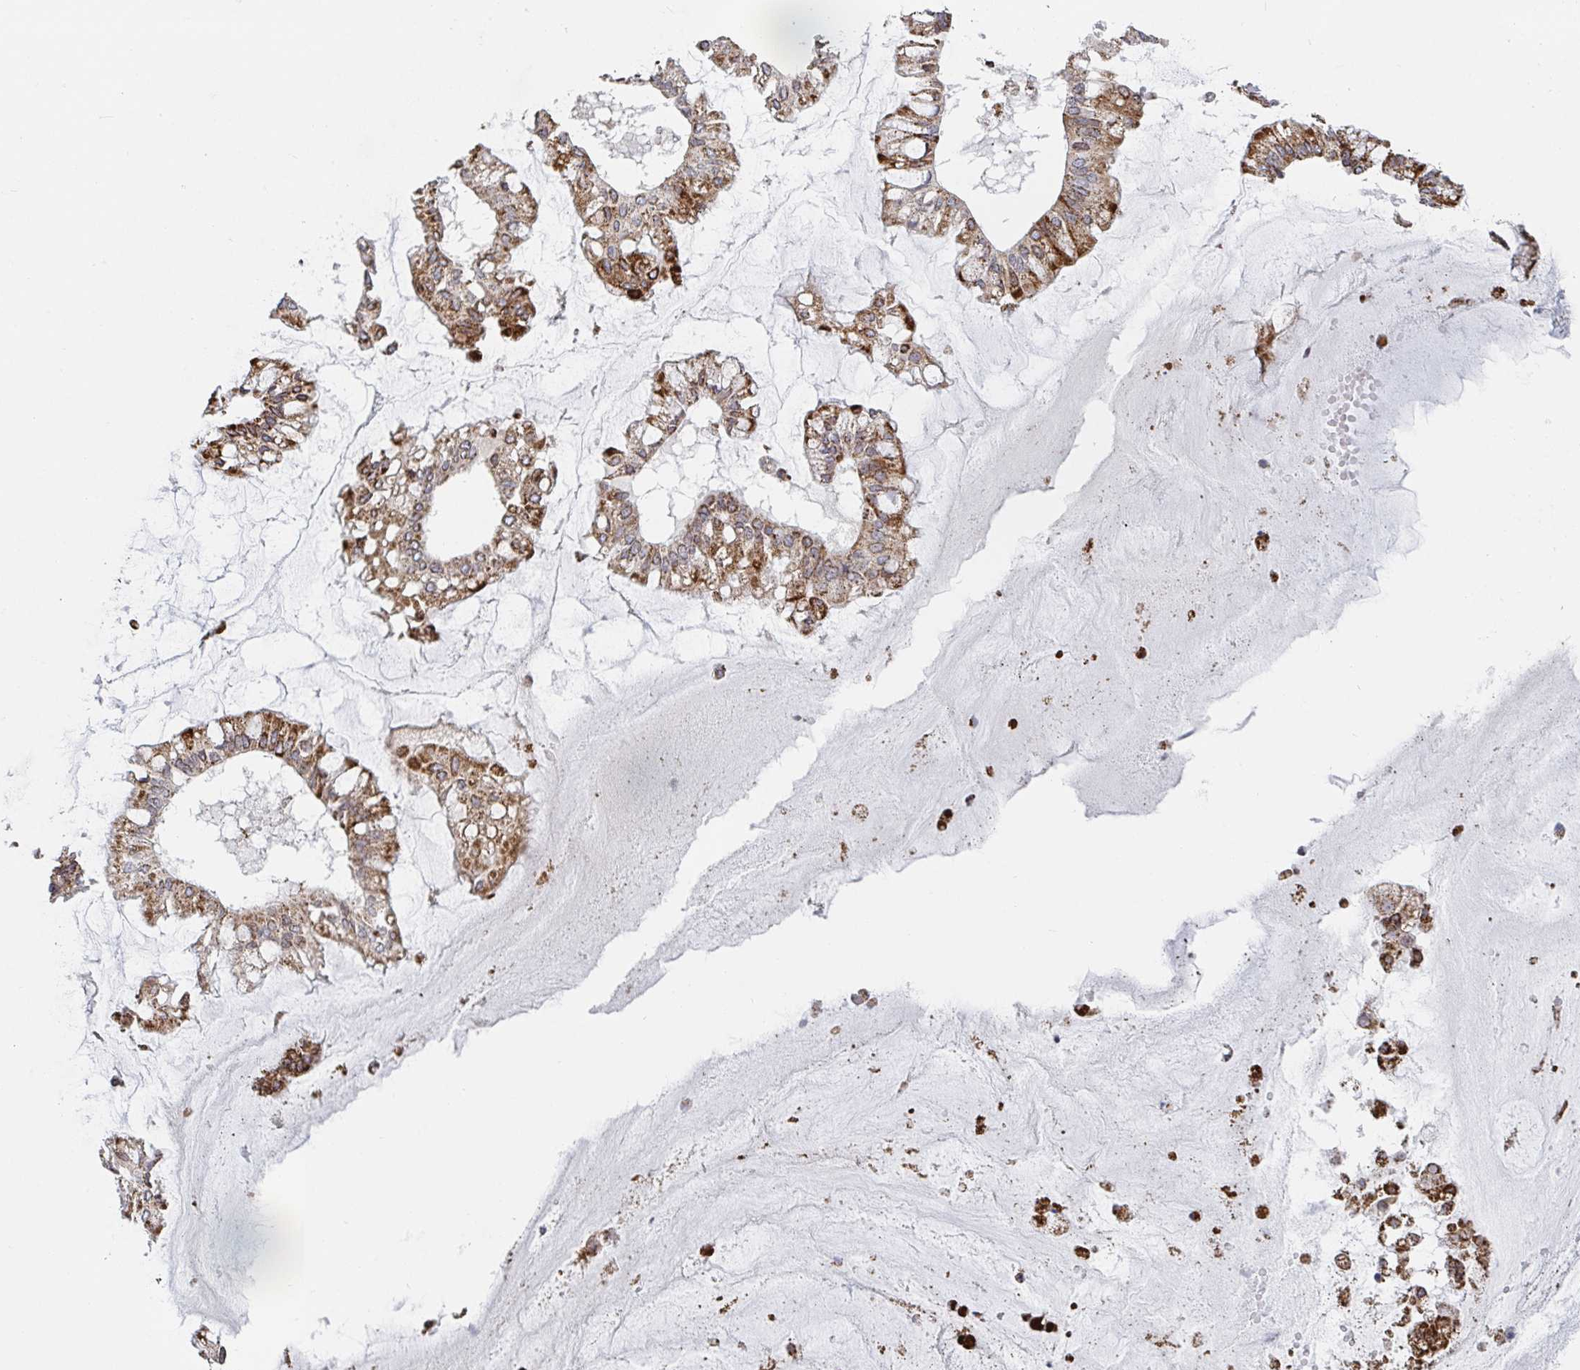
{"staining": {"intensity": "moderate", "quantity": ">75%", "location": "cytoplasmic/membranous"}, "tissue": "ovarian cancer", "cell_type": "Tumor cells", "image_type": "cancer", "snomed": [{"axis": "morphology", "description": "Cystadenocarcinoma, mucinous, NOS"}, {"axis": "topography", "description": "Ovary"}], "caption": "Protein expression analysis of human ovarian mucinous cystadenocarcinoma reveals moderate cytoplasmic/membranous expression in about >75% of tumor cells.", "gene": "STARD8", "patient": {"sex": "female", "age": 73}}